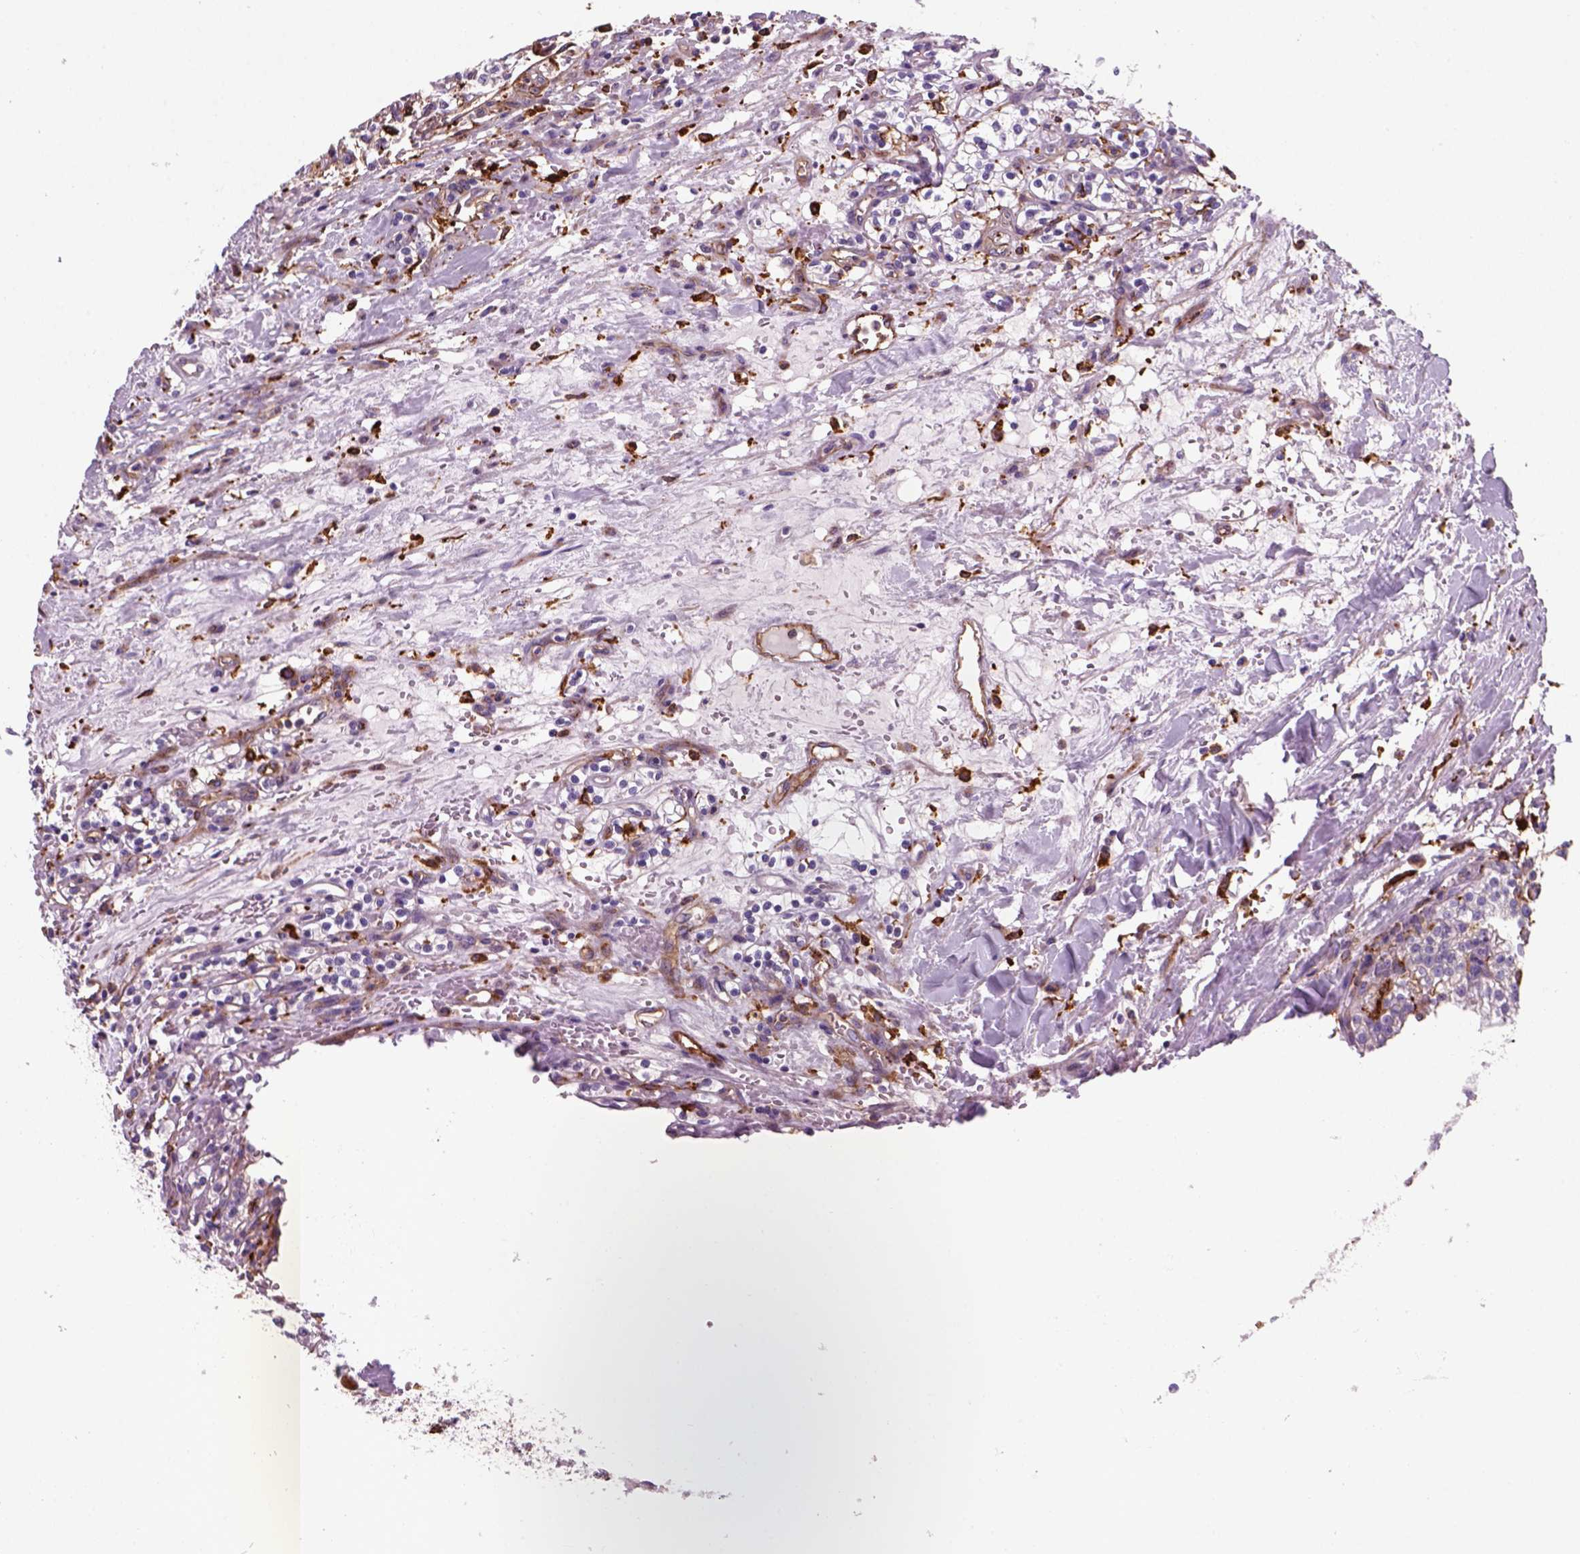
{"staining": {"intensity": "negative", "quantity": "none", "location": "none"}, "tissue": "renal cancer", "cell_type": "Tumor cells", "image_type": "cancer", "snomed": [{"axis": "morphology", "description": "Adenocarcinoma, NOS"}, {"axis": "topography", "description": "Kidney"}], "caption": "Photomicrograph shows no significant protein expression in tumor cells of renal cancer (adenocarcinoma). (DAB IHC with hematoxylin counter stain).", "gene": "MARCKS", "patient": {"sex": "male", "age": 36}}